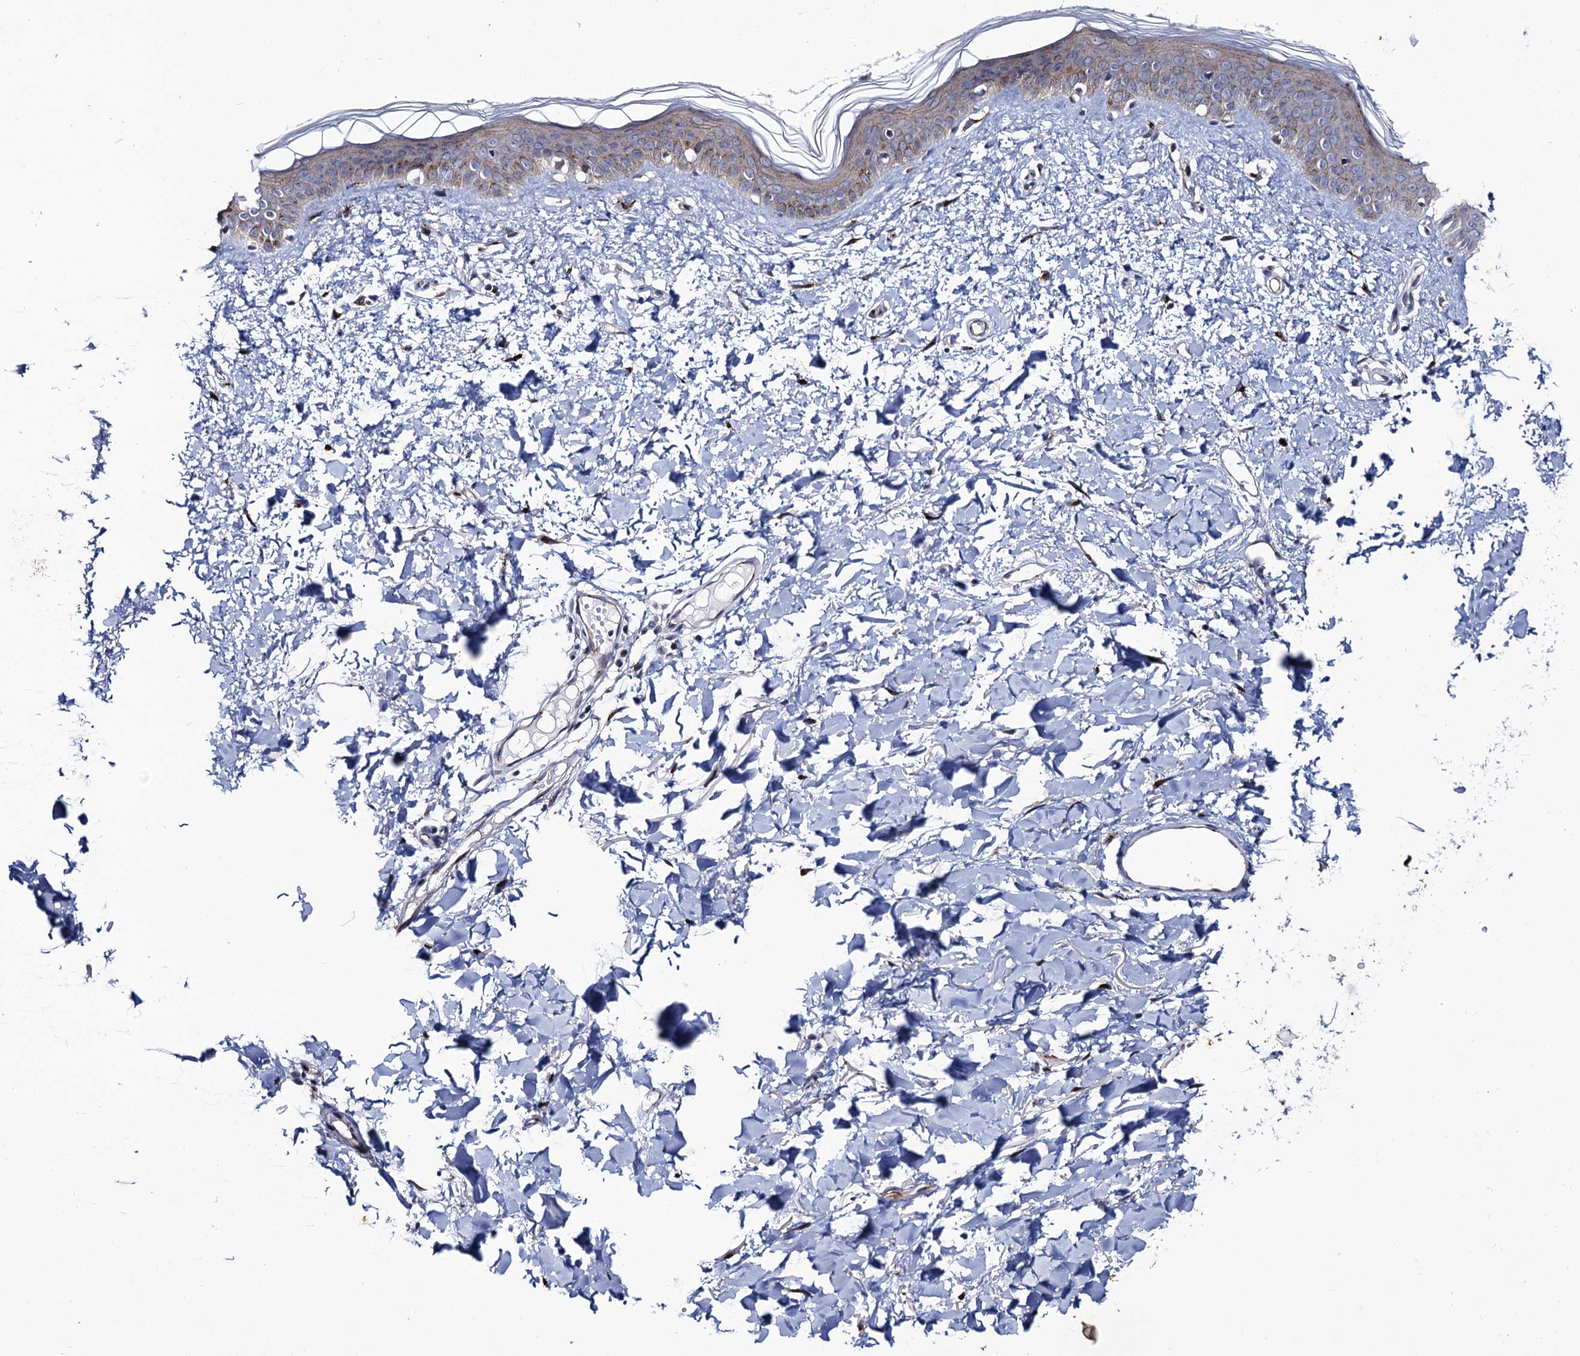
{"staining": {"intensity": "strong", "quantity": ">75%", "location": "cytoplasmic/membranous"}, "tissue": "skin", "cell_type": "Fibroblasts", "image_type": "normal", "snomed": [{"axis": "morphology", "description": "Normal tissue, NOS"}, {"axis": "topography", "description": "Skin"}], "caption": "Immunohistochemistry (DAB (3,3'-diaminobenzidine)) staining of unremarkable skin reveals strong cytoplasmic/membranous protein staining in about >75% of fibroblasts. Using DAB (brown) and hematoxylin (blue) stains, captured at high magnification using brightfield microscopy.", "gene": "THAP2", "patient": {"sex": "female", "age": 58}}